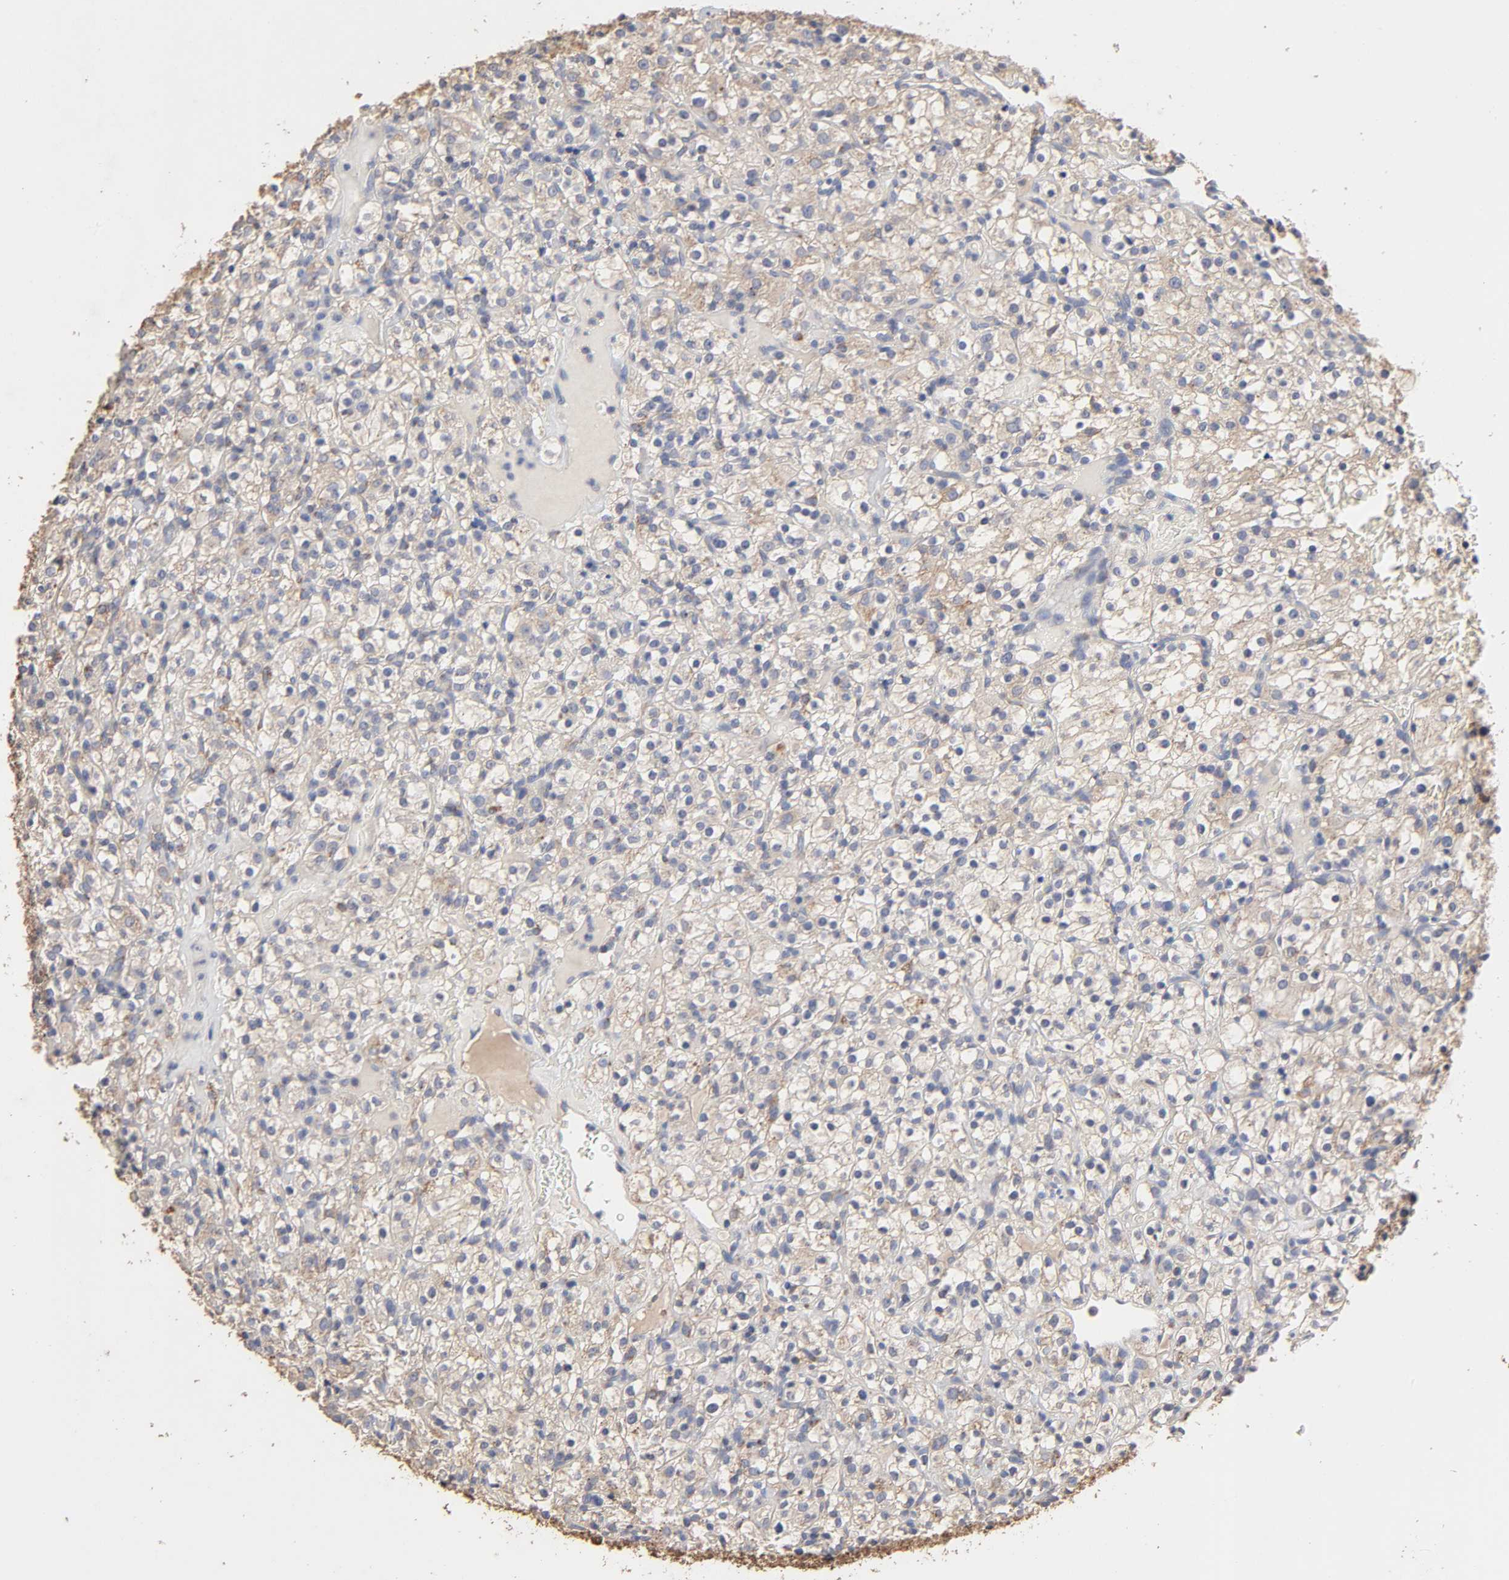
{"staining": {"intensity": "moderate", "quantity": "25%-75%", "location": "cytoplasmic/membranous"}, "tissue": "renal cancer", "cell_type": "Tumor cells", "image_type": "cancer", "snomed": [{"axis": "morphology", "description": "Normal tissue, NOS"}, {"axis": "morphology", "description": "Adenocarcinoma, NOS"}, {"axis": "topography", "description": "Kidney"}], "caption": "Brown immunohistochemical staining in human renal cancer (adenocarcinoma) shows moderate cytoplasmic/membranous staining in approximately 25%-75% of tumor cells.", "gene": "CYCS", "patient": {"sex": "female", "age": 72}}